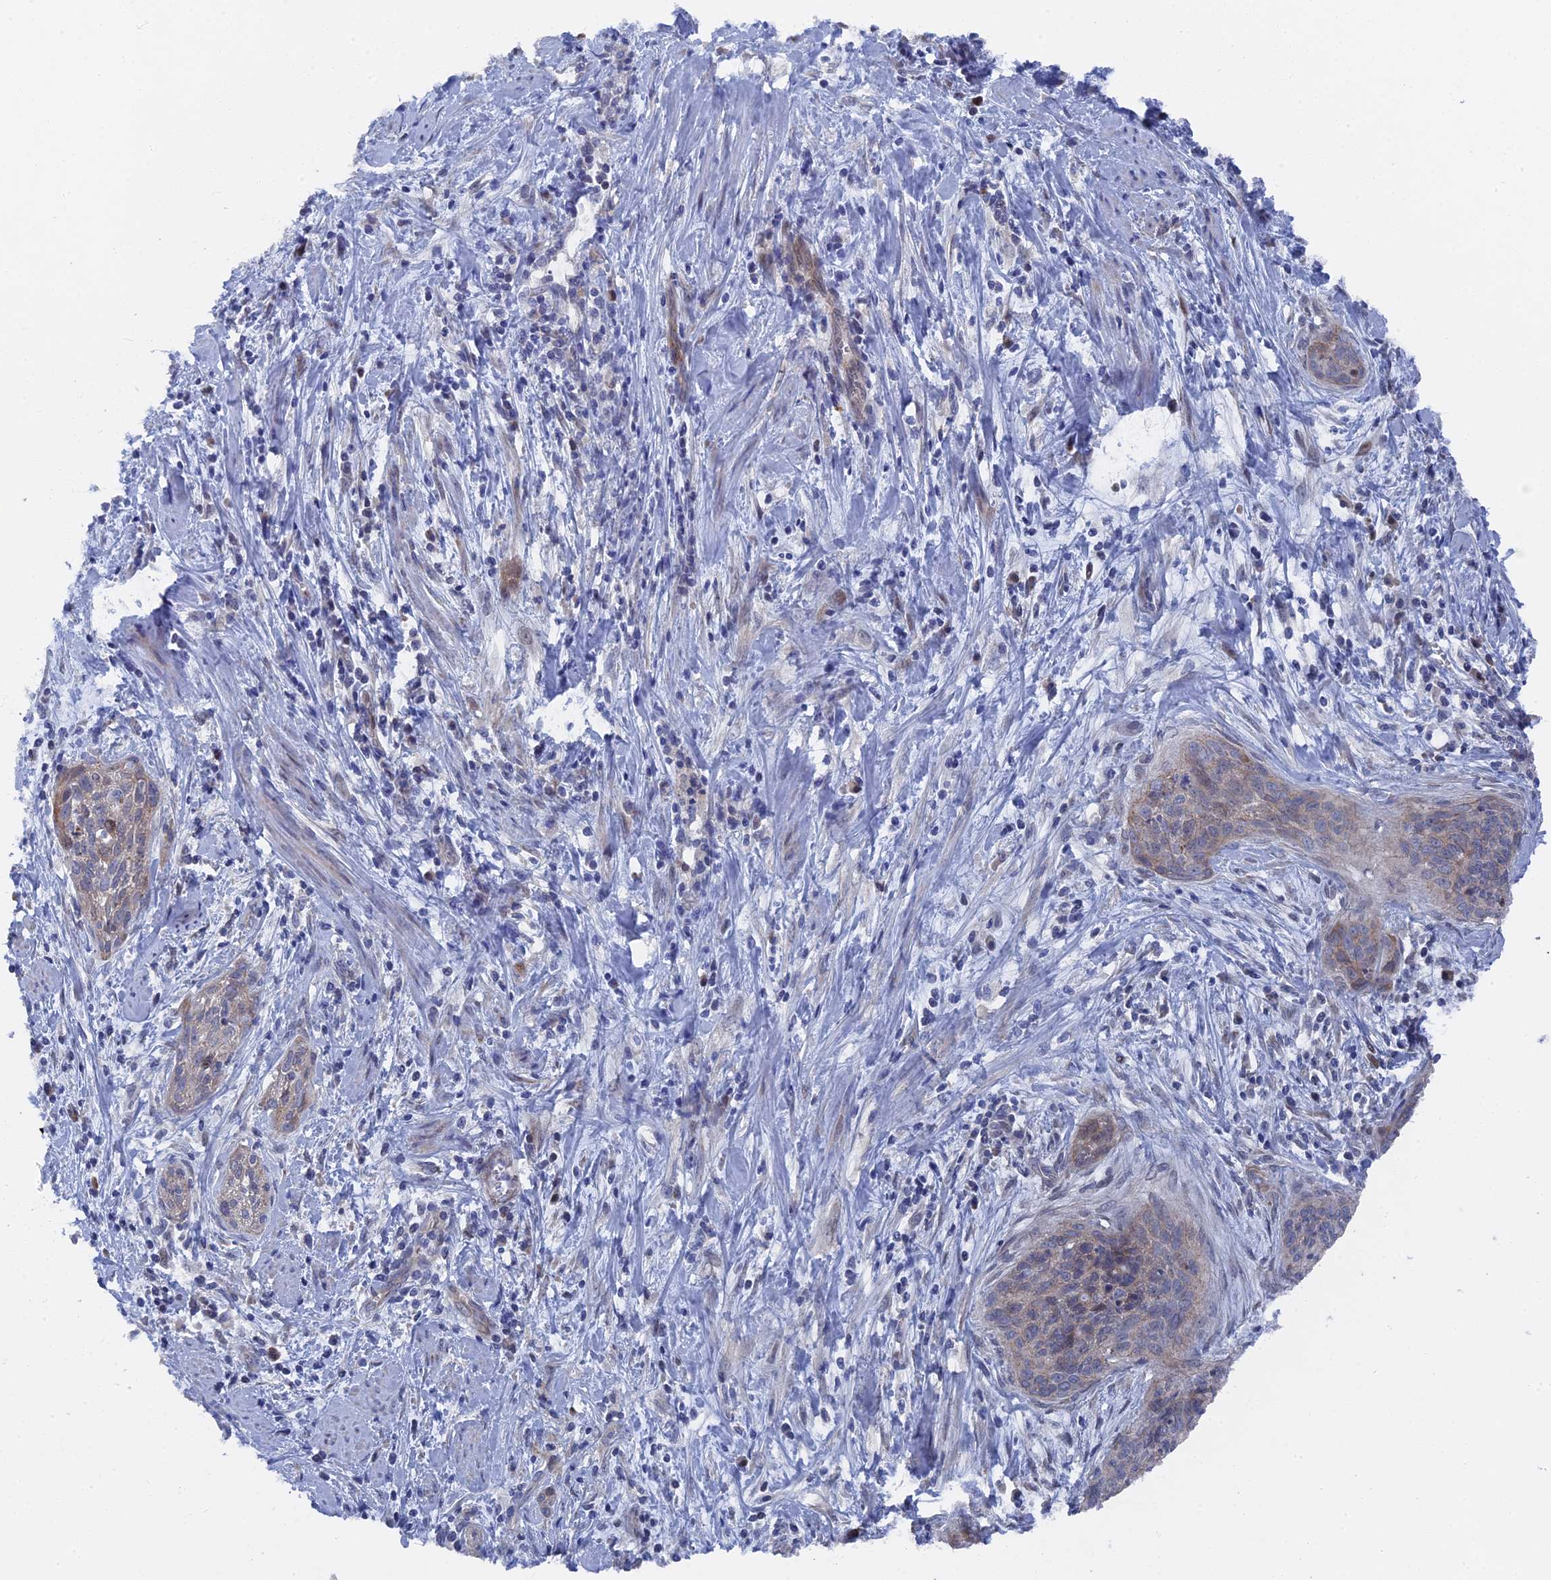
{"staining": {"intensity": "weak", "quantity": "<25%", "location": "cytoplasmic/membranous"}, "tissue": "cervical cancer", "cell_type": "Tumor cells", "image_type": "cancer", "snomed": [{"axis": "morphology", "description": "Squamous cell carcinoma, NOS"}, {"axis": "topography", "description": "Cervix"}], "caption": "Tumor cells show no significant positivity in cervical squamous cell carcinoma.", "gene": "TMEM161A", "patient": {"sex": "female", "age": 55}}